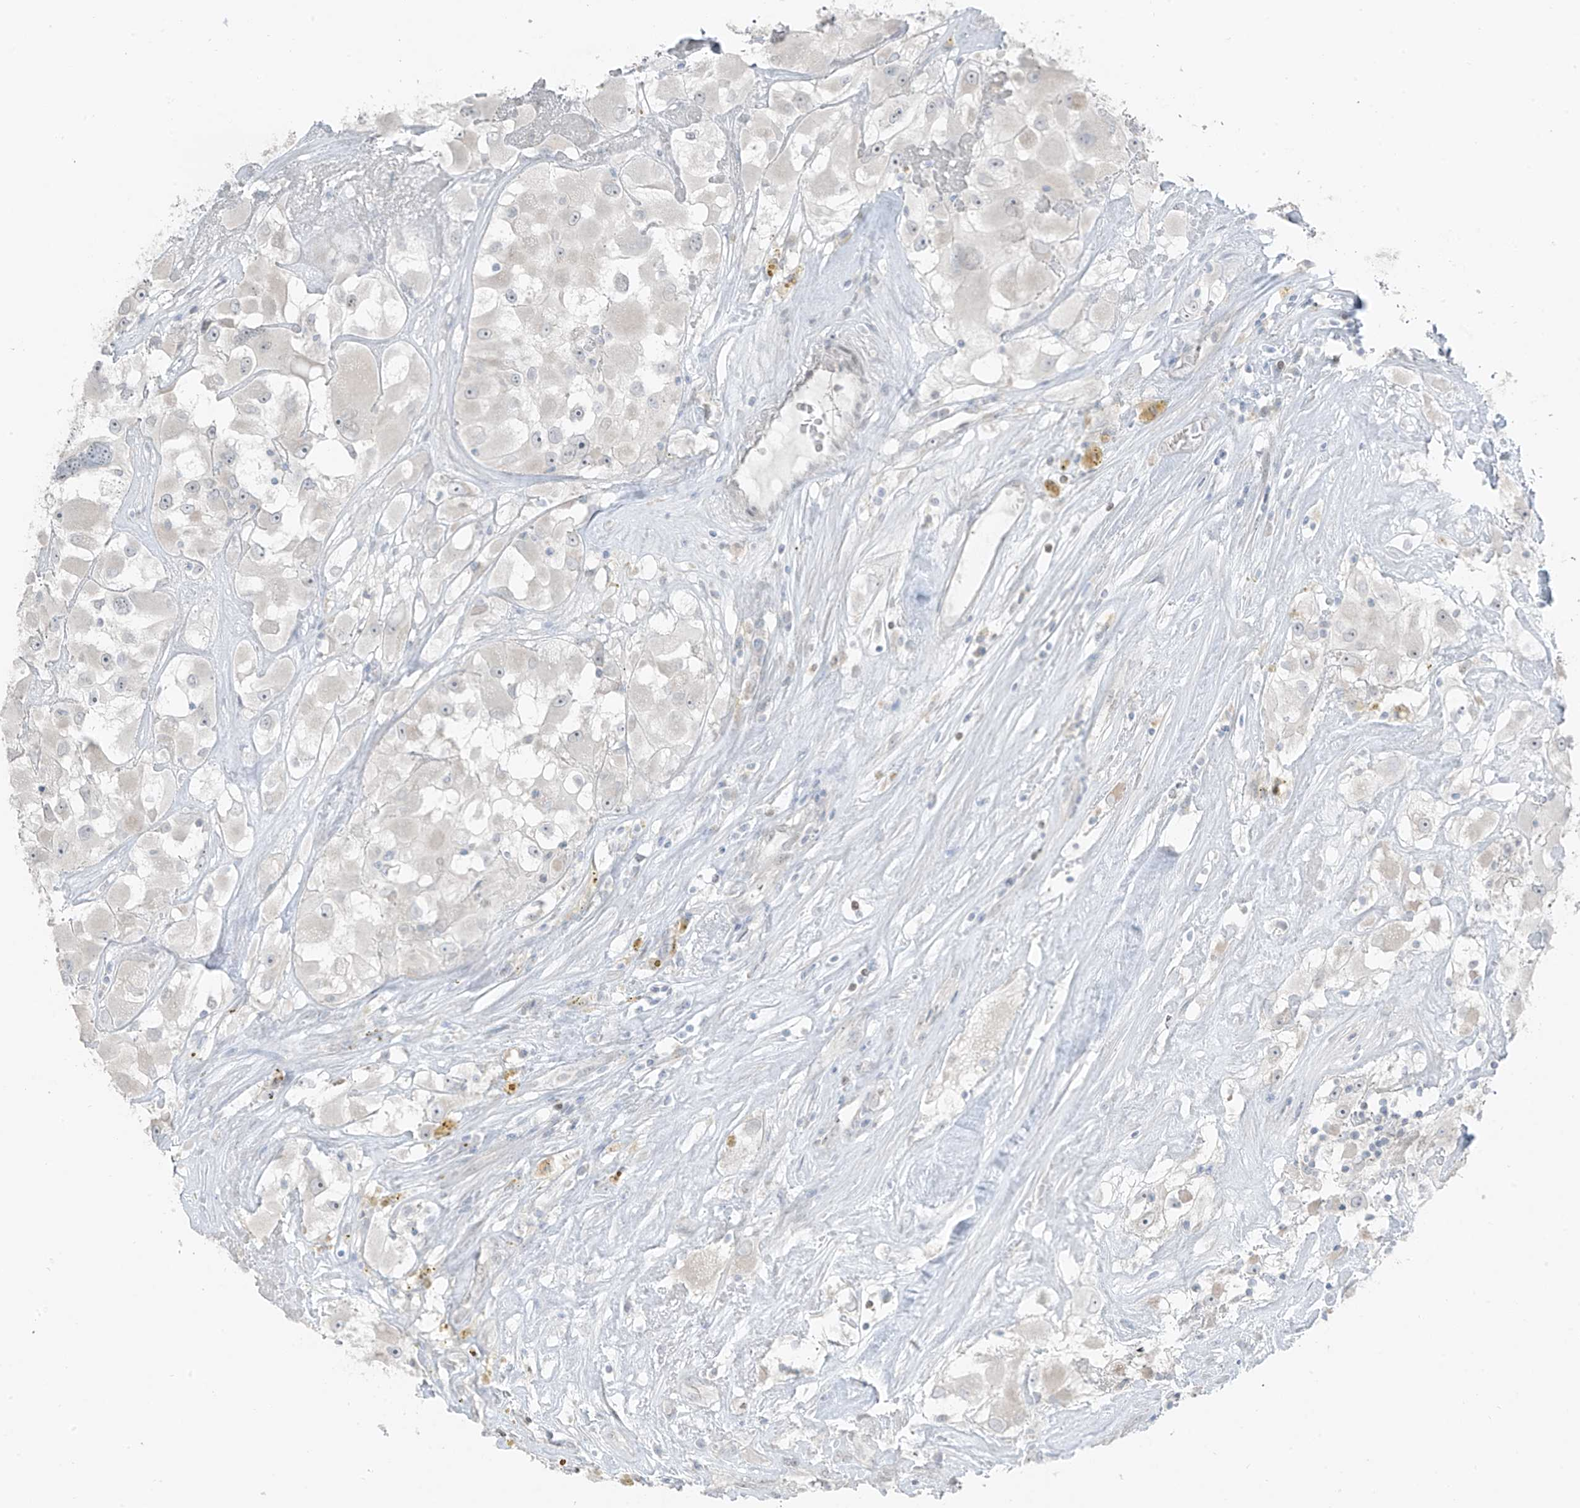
{"staining": {"intensity": "negative", "quantity": "none", "location": "none"}, "tissue": "renal cancer", "cell_type": "Tumor cells", "image_type": "cancer", "snomed": [{"axis": "morphology", "description": "Adenocarcinoma, NOS"}, {"axis": "topography", "description": "Kidney"}], "caption": "Immunohistochemical staining of human renal adenocarcinoma displays no significant positivity in tumor cells.", "gene": "PRDM6", "patient": {"sex": "female", "age": 52}}